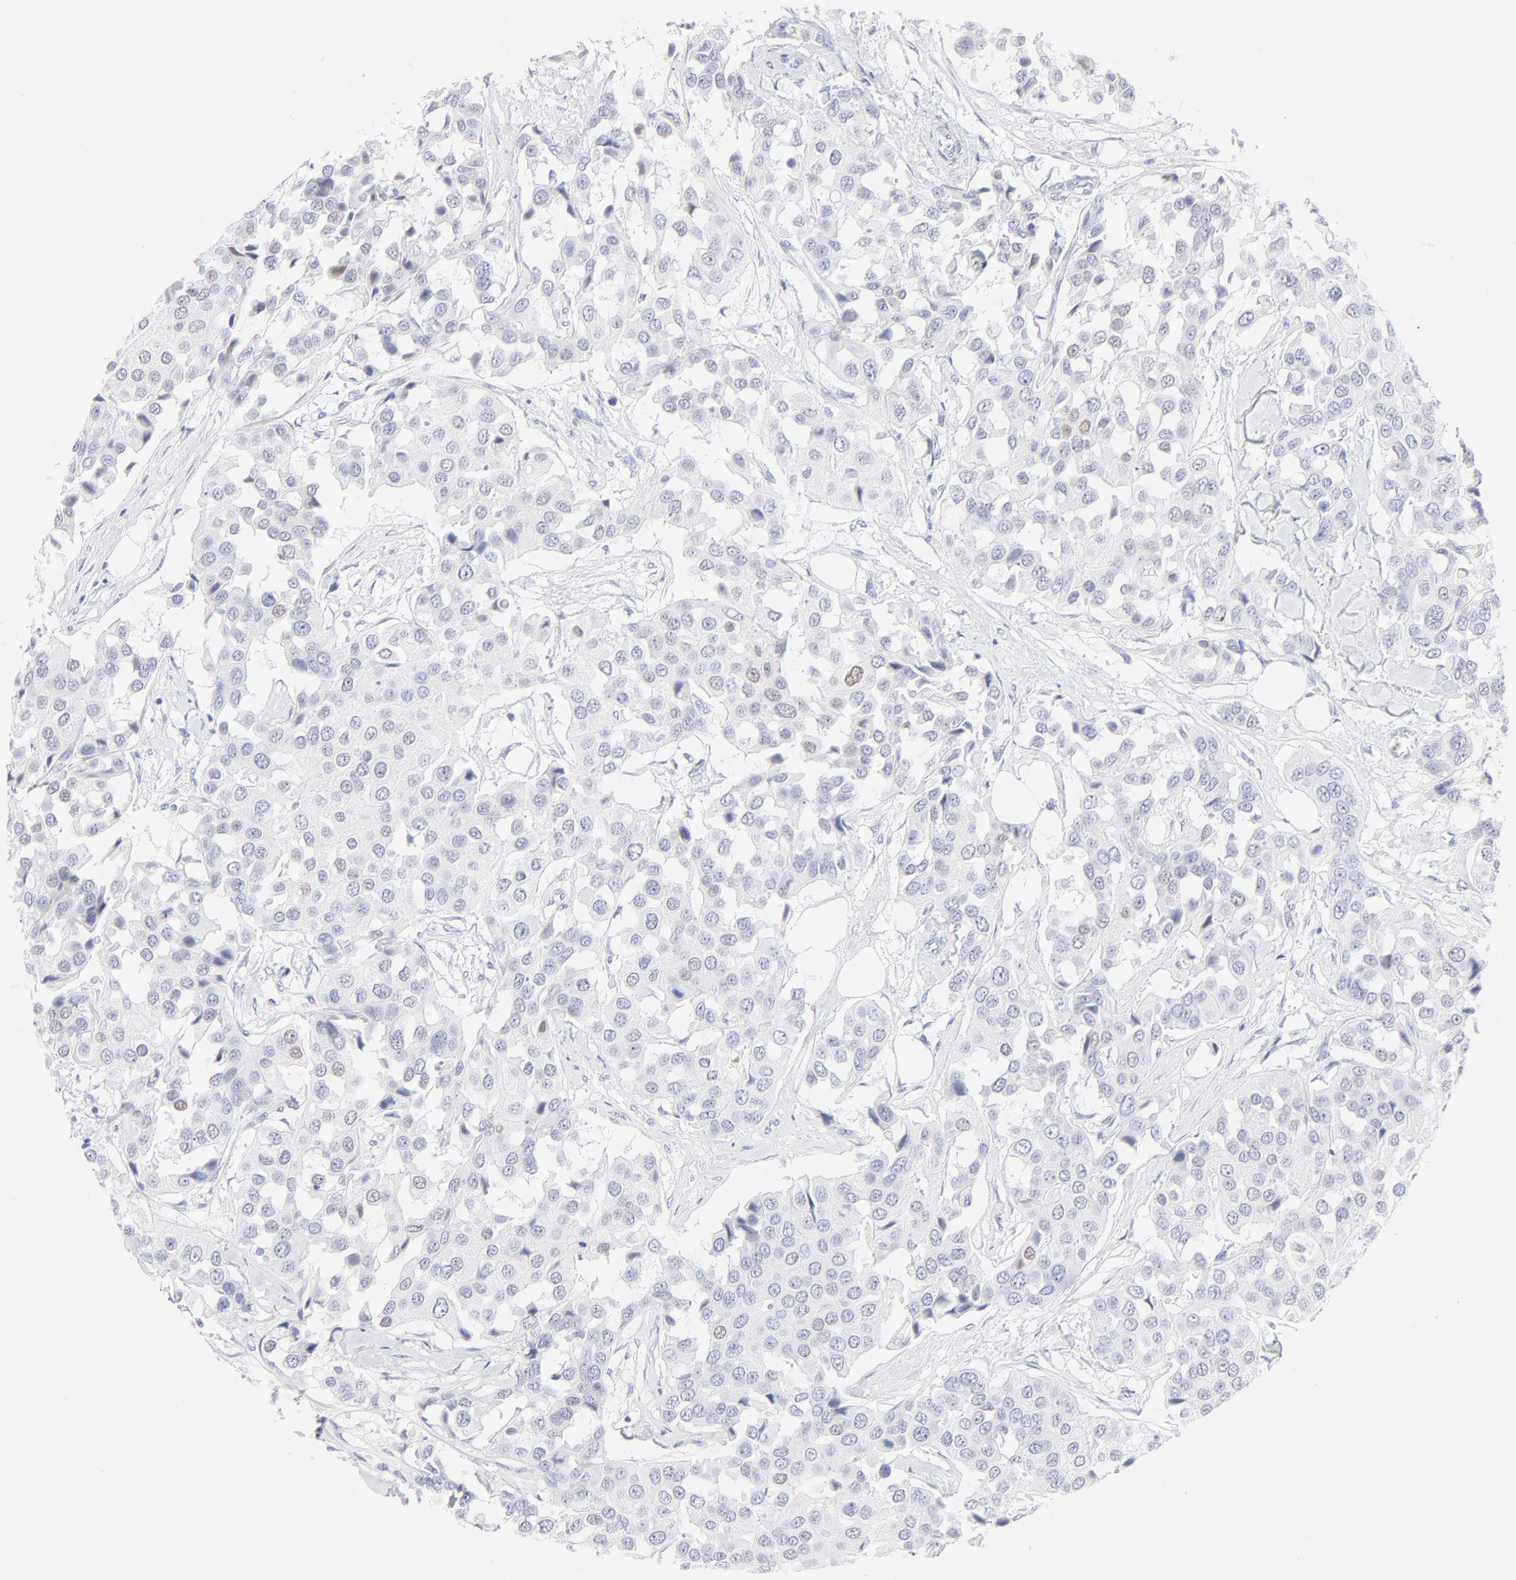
{"staining": {"intensity": "negative", "quantity": "none", "location": "none"}, "tissue": "breast cancer", "cell_type": "Tumor cells", "image_type": "cancer", "snomed": [{"axis": "morphology", "description": "Duct carcinoma"}, {"axis": "topography", "description": "Breast"}], "caption": "Tumor cells are negative for brown protein staining in intraductal carcinoma (breast).", "gene": "ELF3", "patient": {"sex": "female", "age": 80}}